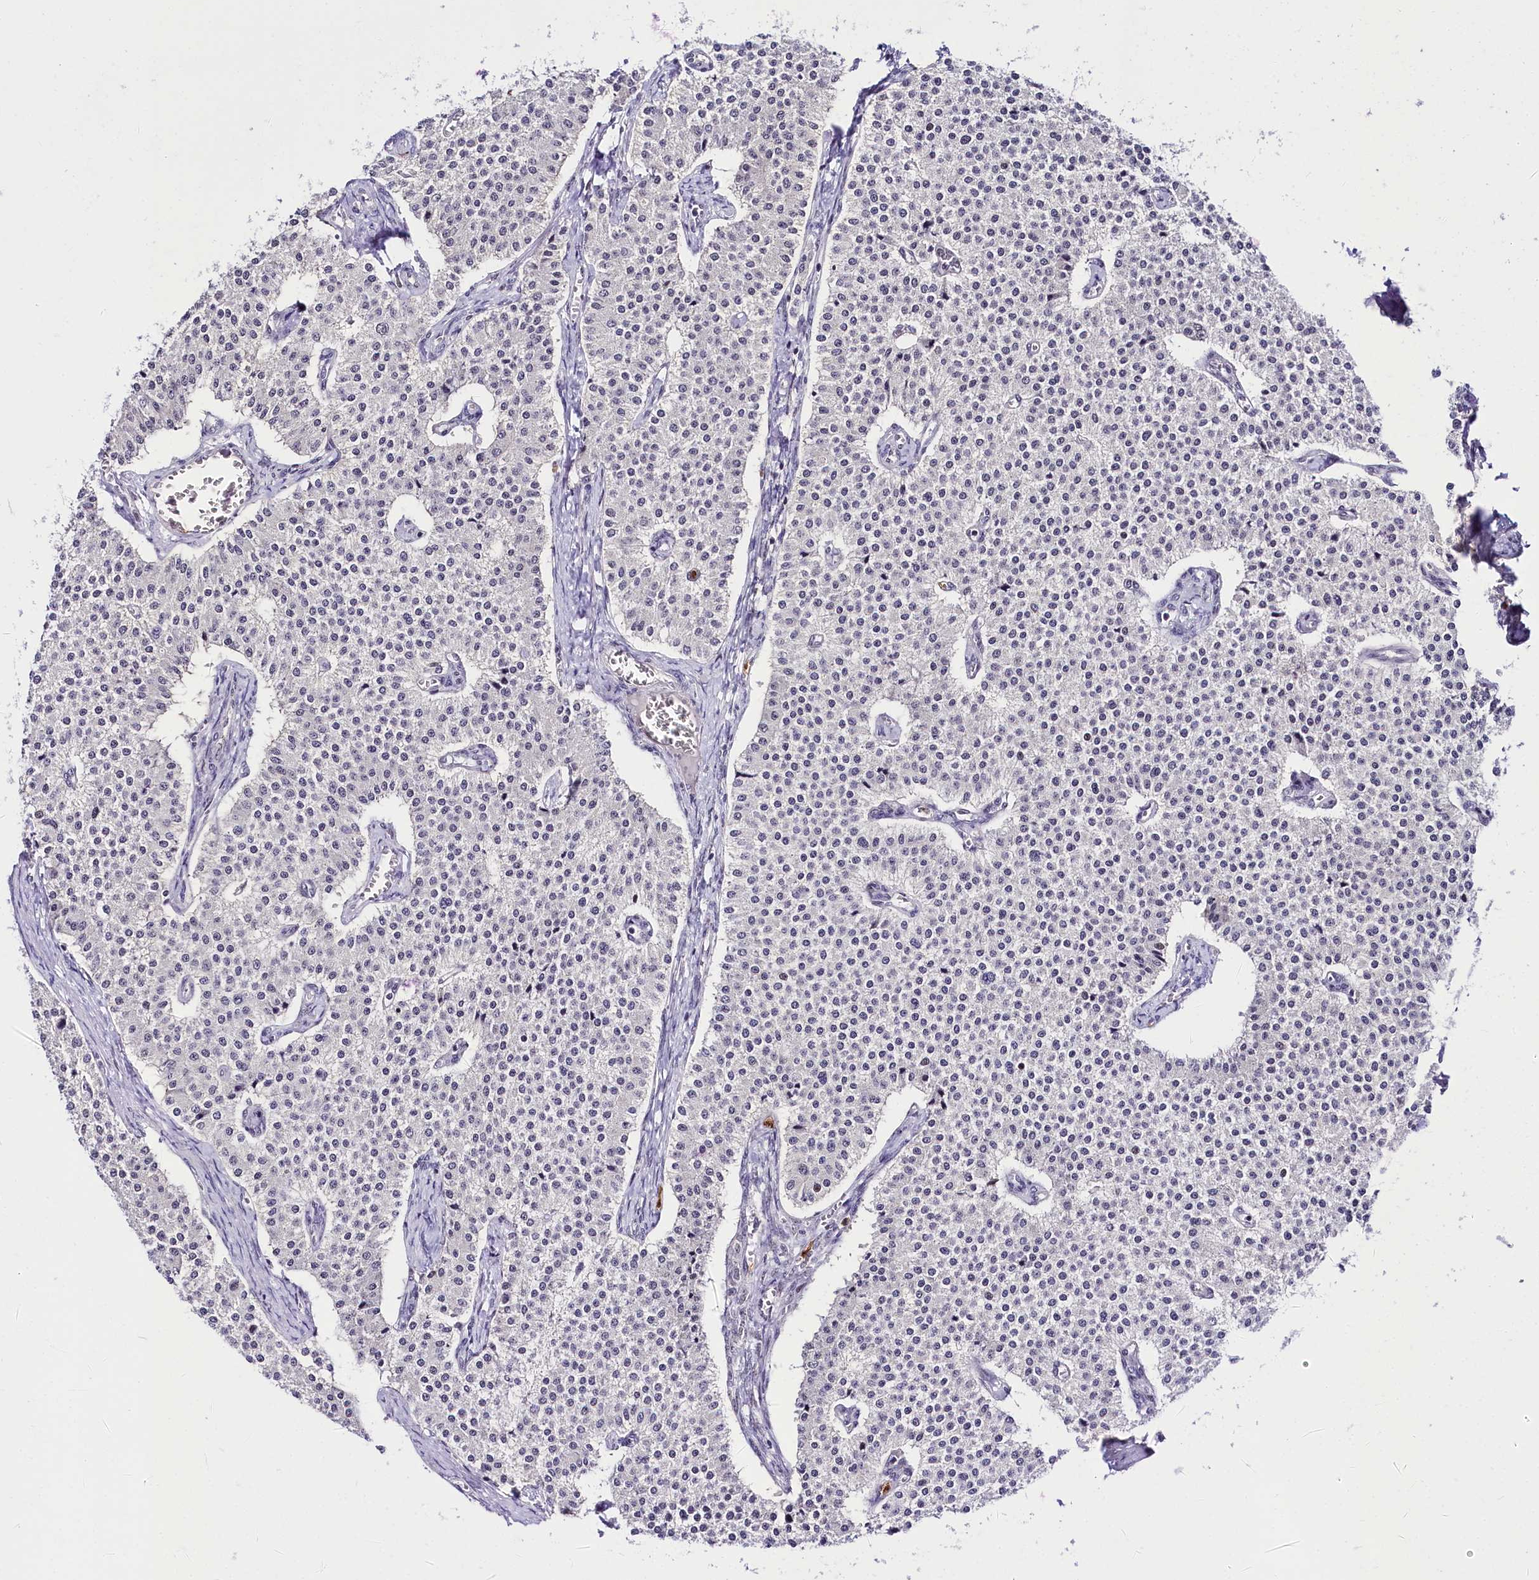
{"staining": {"intensity": "negative", "quantity": "none", "location": "none"}, "tissue": "carcinoid", "cell_type": "Tumor cells", "image_type": "cancer", "snomed": [{"axis": "morphology", "description": "Carcinoid, malignant, NOS"}, {"axis": "topography", "description": "Colon"}], "caption": "This is an immunohistochemistry photomicrograph of malignant carcinoid. There is no expression in tumor cells.", "gene": "SCAF11", "patient": {"sex": "female", "age": 52}}